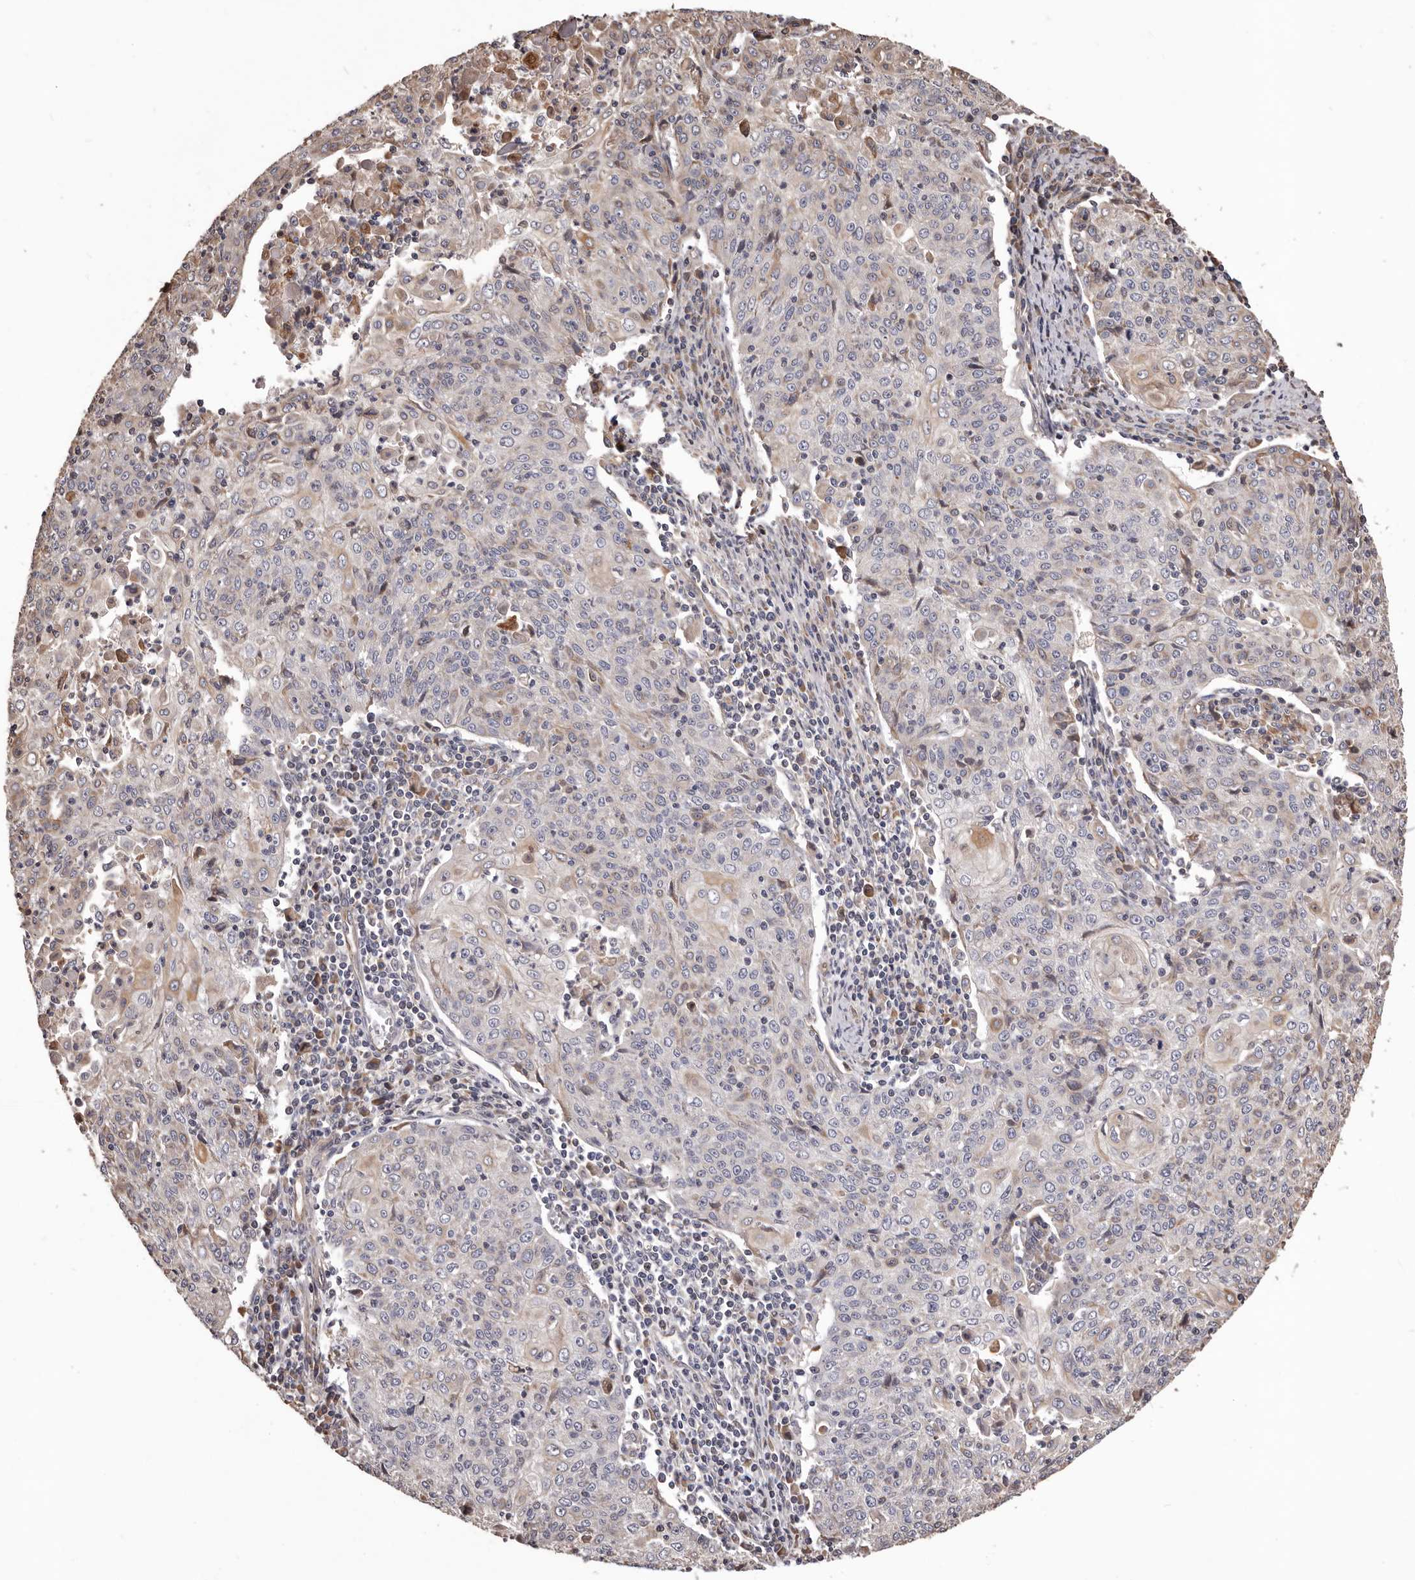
{"staining": {"intensity": "negative", "quantity": "none", "location": "none"}, "tissue": "cervical cancer", "cell_type": "Tumor cells", "image_type": "cancer", "snomed": [{"axis": "morphology", "description": "Squamous cell carcinoma, NOS"}, {"axis": "topography", "description": "Cervix"}], "caption": "DAB (3,3'-diaminobenzidine) immunohistochemical staining of human squamous cell carcinoma (cervical) reveals no significant expression in tumor cells.", "gene": "CEP104", "patient": {"sex": "female", "age": 48}}